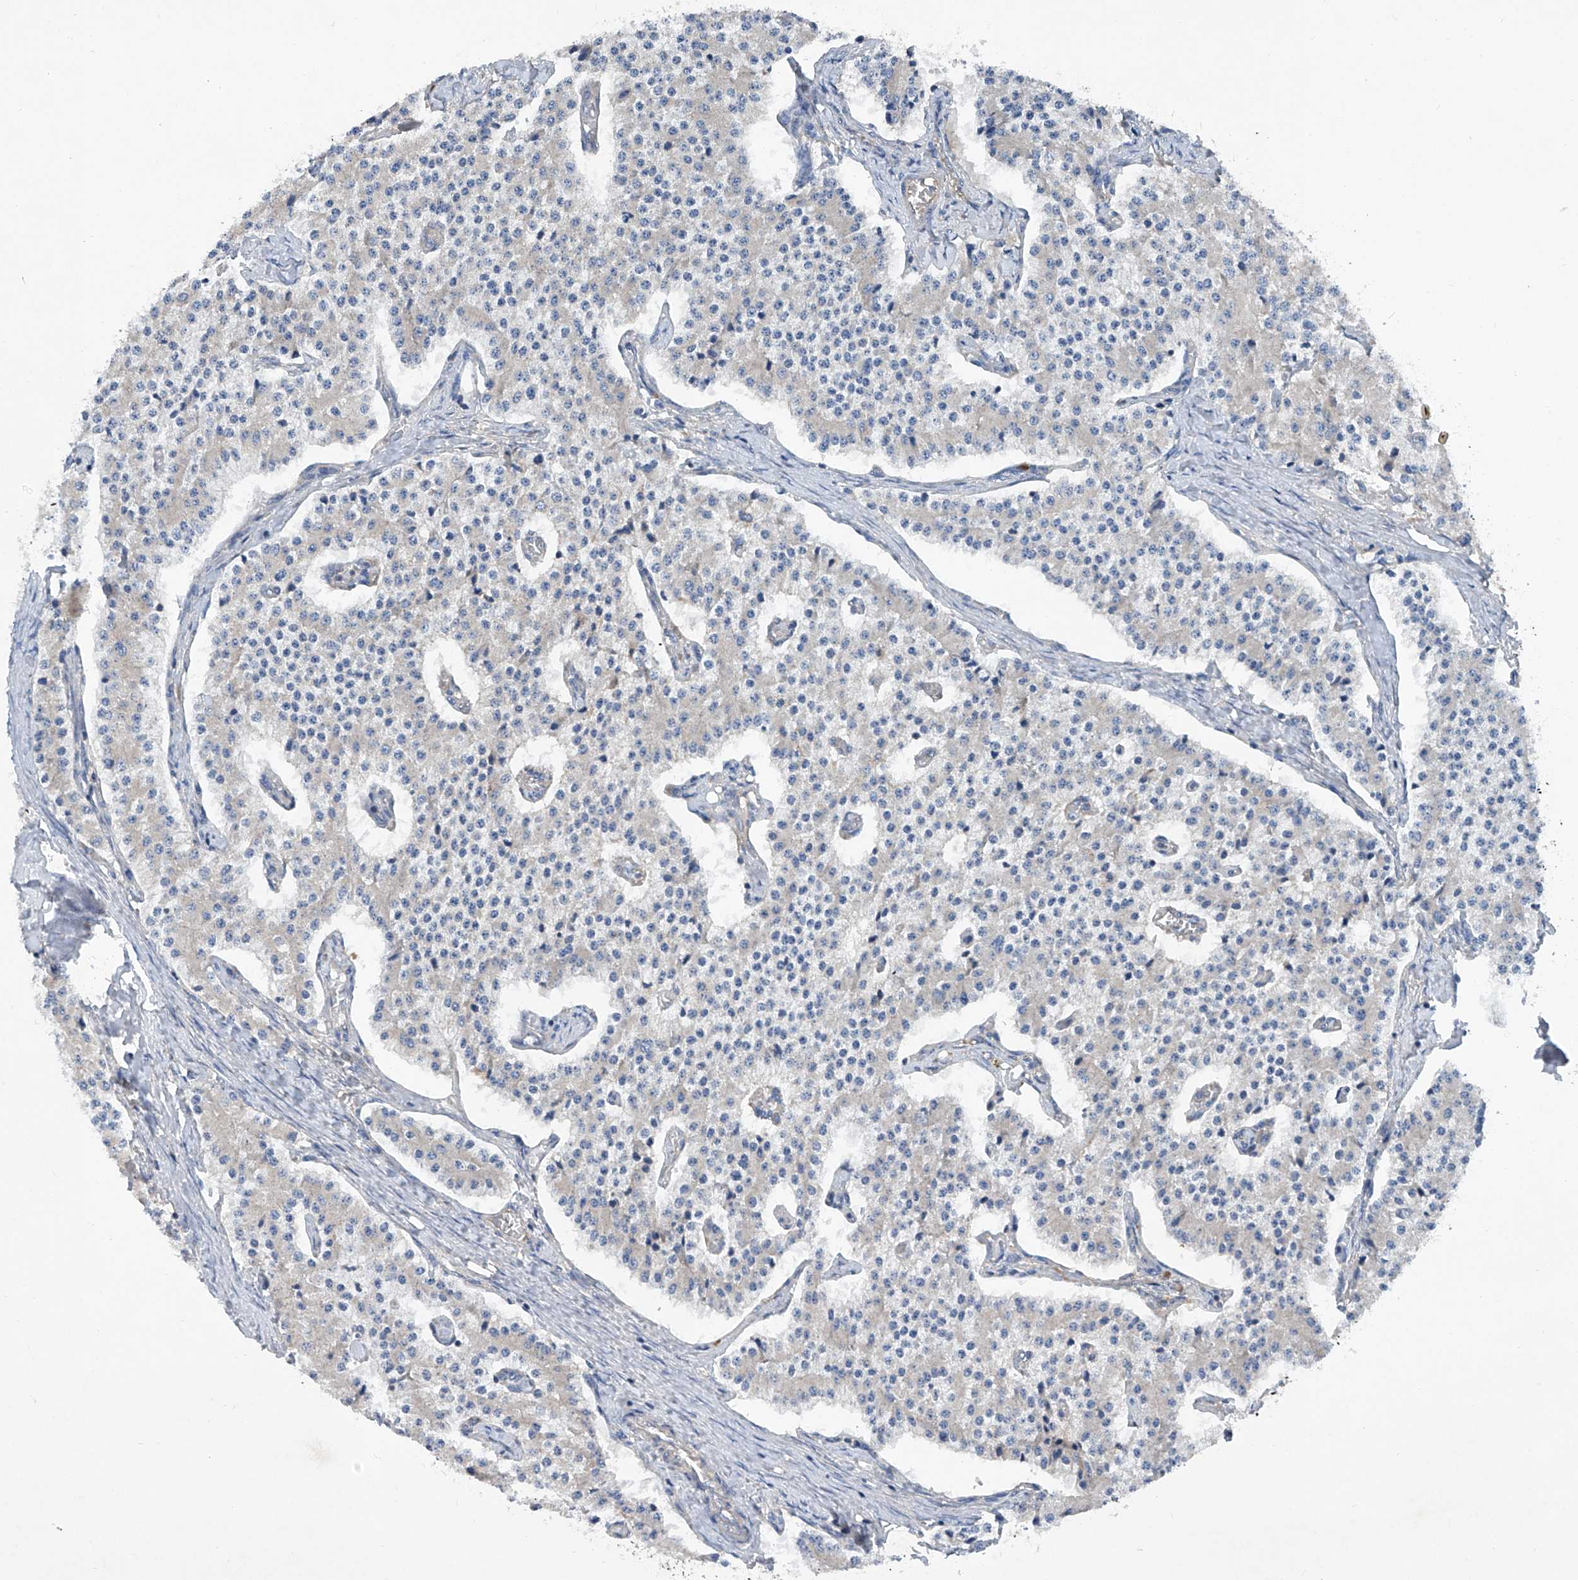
{"staining": {"intensity": "negative", "quantity": "none", "location": "none"}, "tissue": "carcinoid", "cell_type": "Tumor cells", "image_type": "cancer", "snomed": [{"axis": "morphology", "description": "Carcinoid, malignant, NOS"}, {"axis": "topography", "description": "Colon"}], "caption": "Histopathology image shows no protein positivity in tumor cells of malignant carcinoid tissue.", "gene": "ASCC3", "patient": {"sex": "female", "age": 52}}